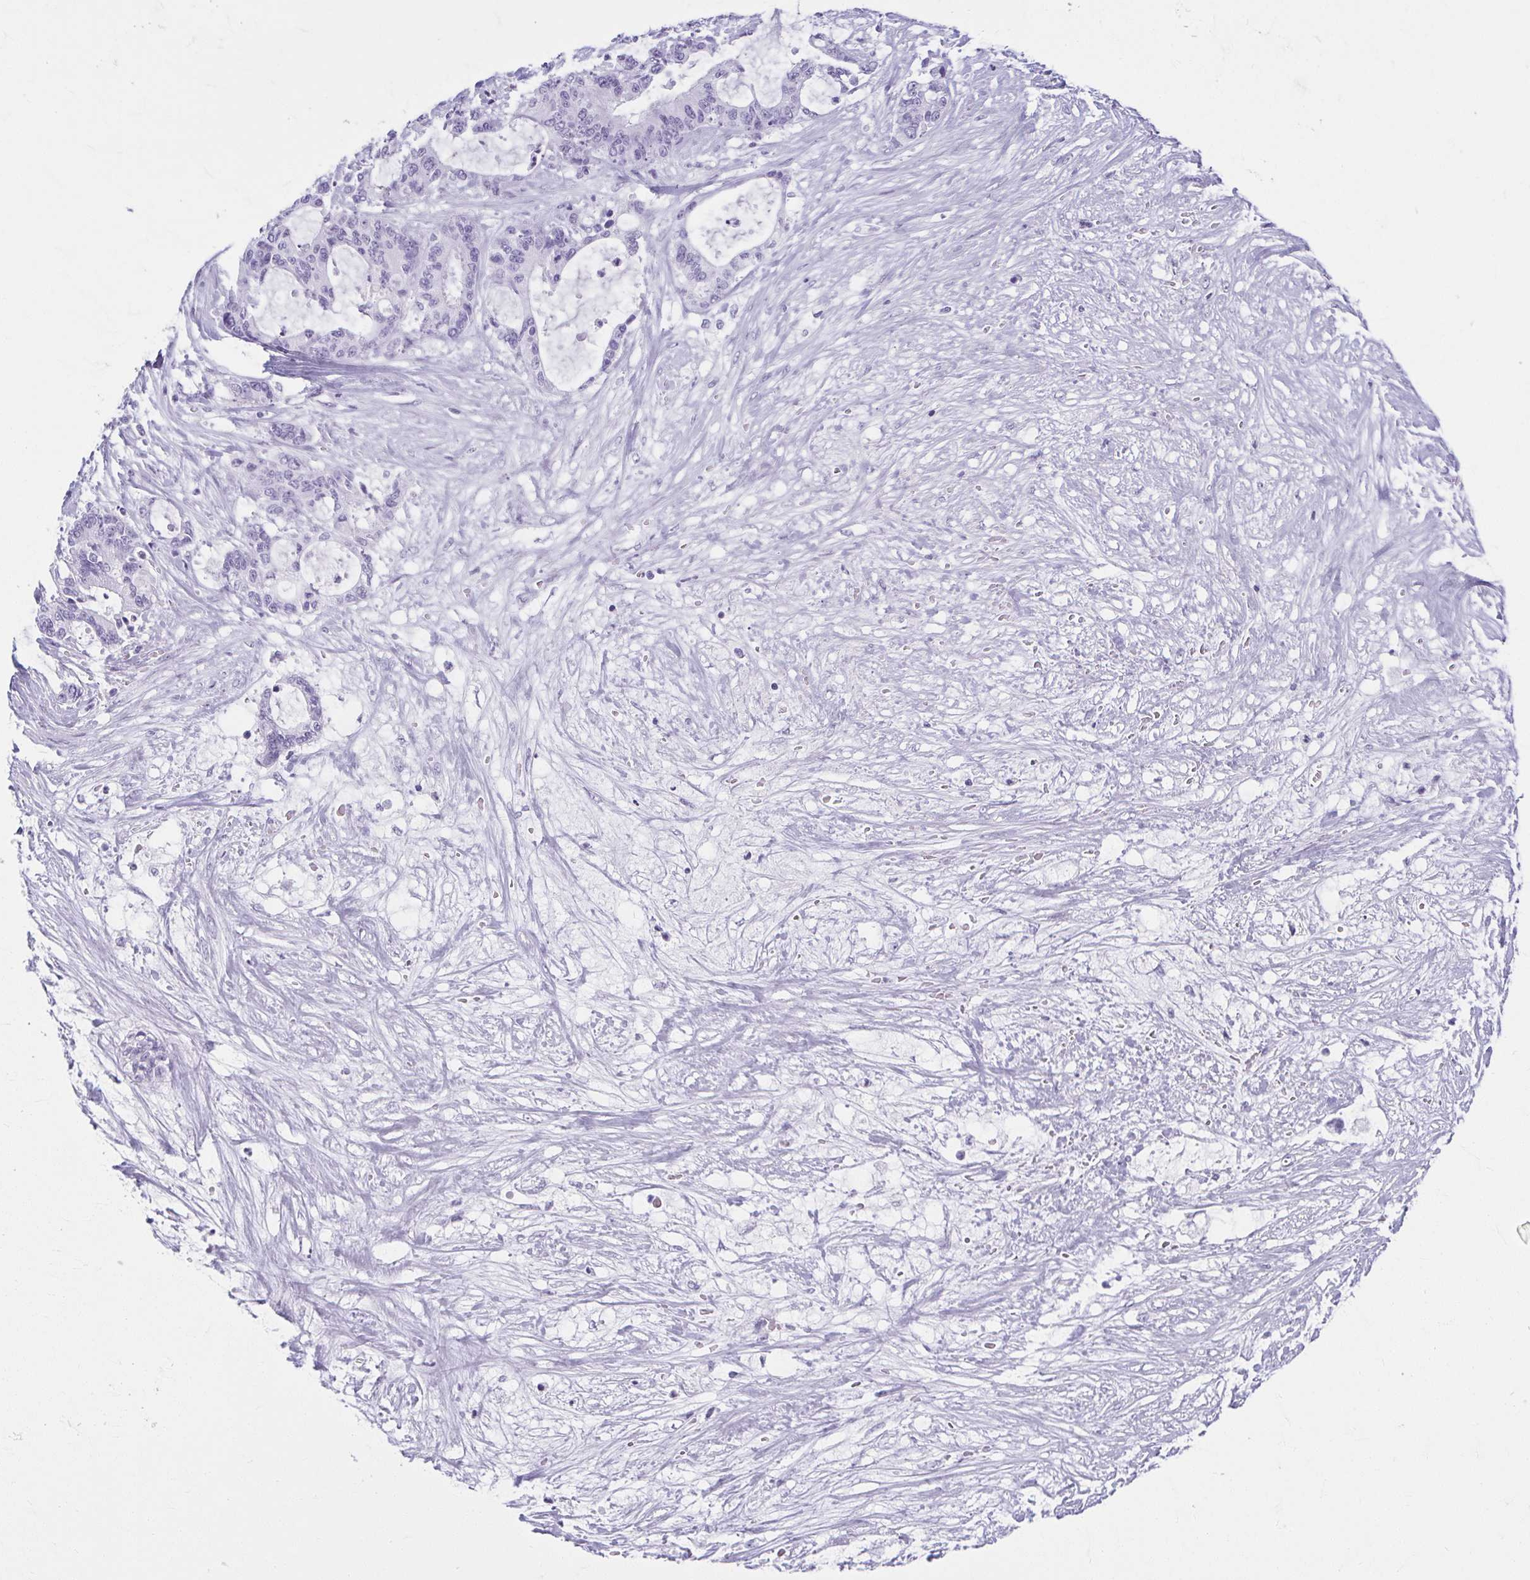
{"staining": {"intensity": "negative", "quantity": "none", "location": "none"}, "tissue": "liver cancer", "cell_type": "Tumor cells", "image_type": "cancer", "snomed": [{"axis": "morphology", "description": "Normal tissue, NOS"}, {"axis": "morphology", "description": "Cholangiocarcinoma"}, {"axis": "topography", "description": "Liver"}, {"axis": "topography", "description": "Peripheral nerve tissue"}], "caption": "Immunohistochemical staining of human liver cholangiocarcinoma reveals no significant positivity in tumor cells. The staining was performed using DAB to visualize the protein expression in brown, while the nuclei were stained in blue with hematoxylin (Magnification: 20x).", "gene": "MOBP", "patient": {"sex": "female", "age": 73}}